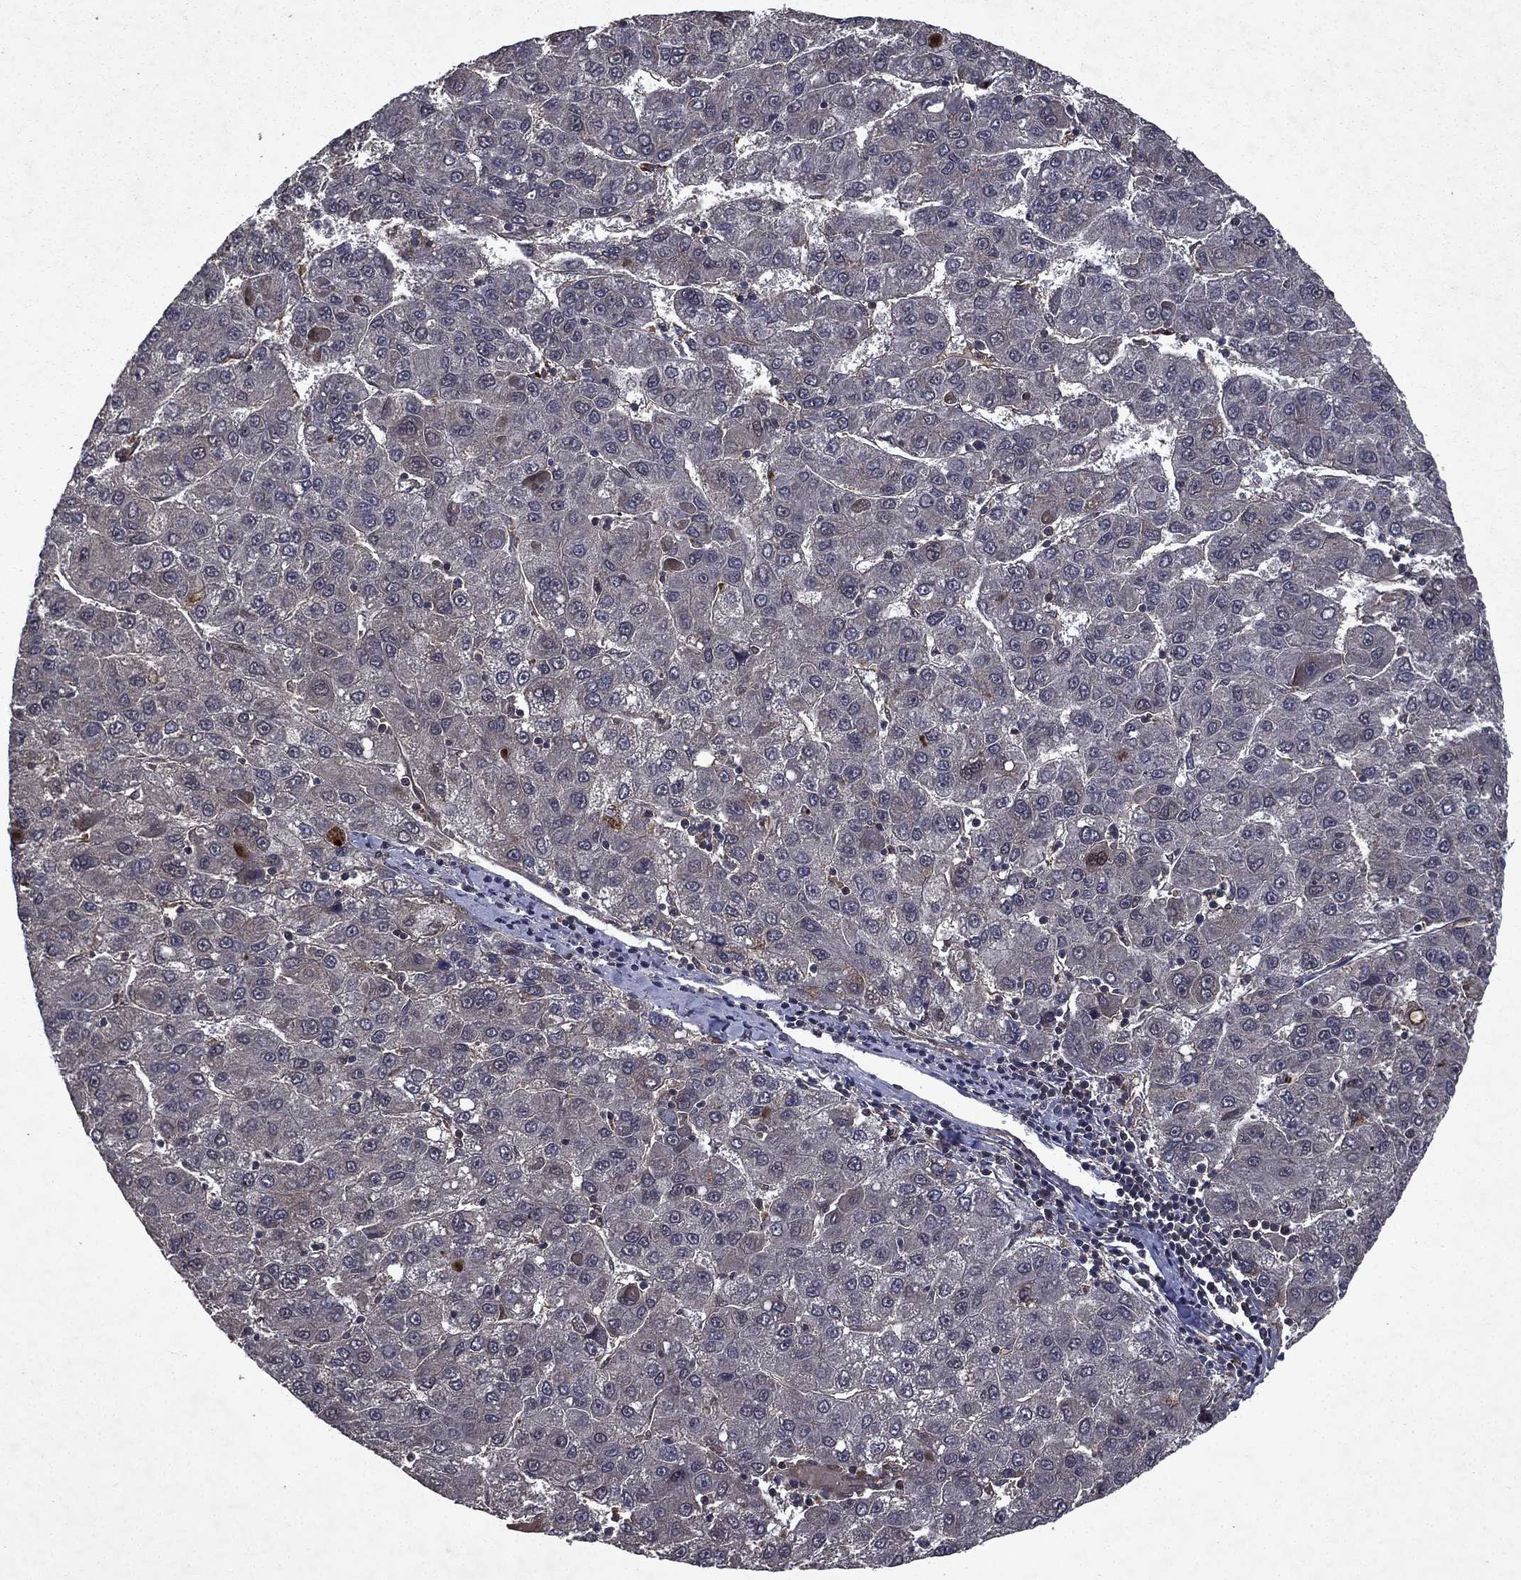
{"staining": {"intensity": "negative", "quantity": "none", "location": "none"}, "tissue": "liver cancer", "cell_type": "Tumor cells", "image_type": "cancer", "snomed": [{"axis": "morphology", "description": "Carcinoma, Hepatocellular, NOS"}, {"axis": "topography", "description": "Liver"}], "caption": "Immunohistochemistry (IHC) of human liver cancer (hepatocellular carcinoma) exhibits no positivity in tumor cells.", "gene": "FGD1", "patient": {"sex": "female", "age": 82}}